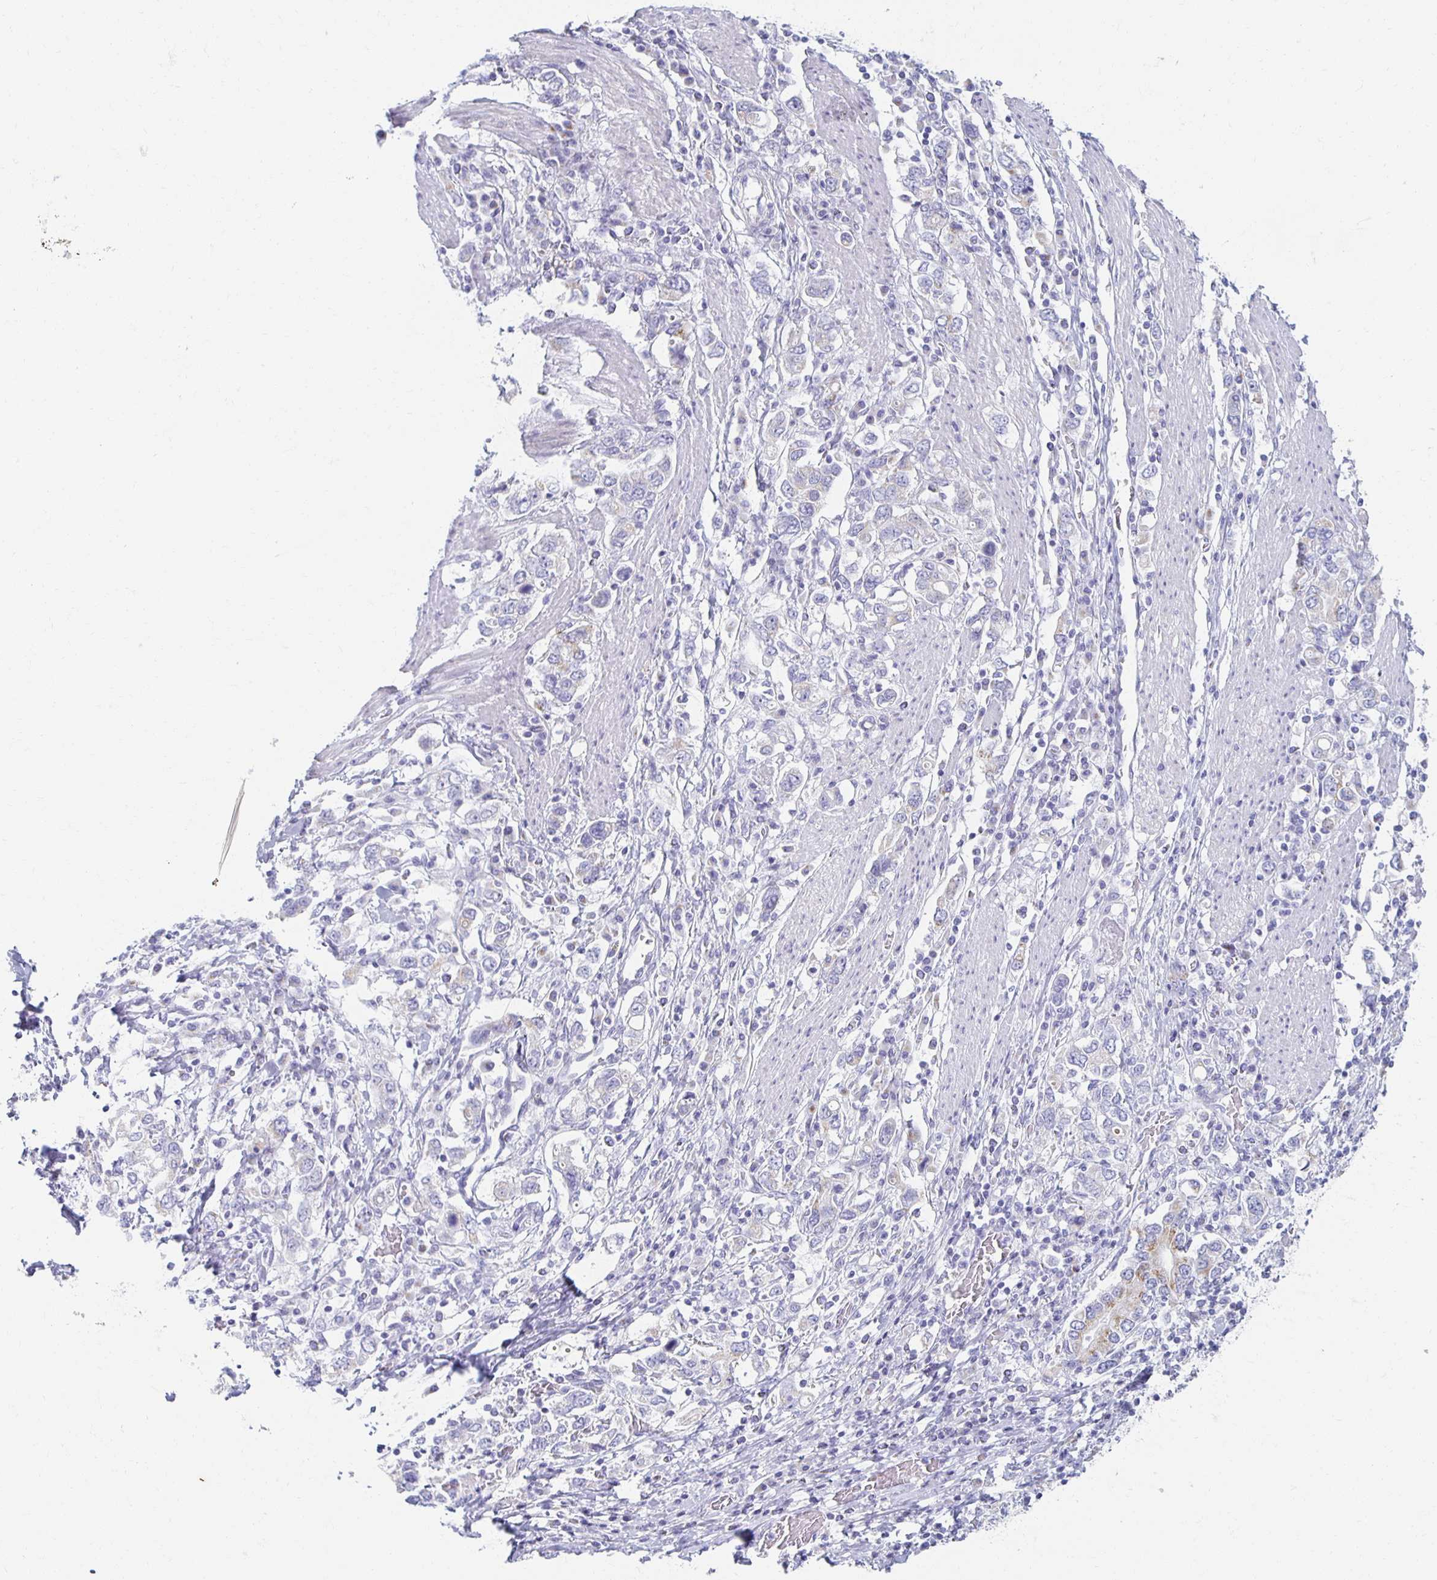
{"staining": {"intensity": "weak", "quantity": "<25%", "location": "cytoplasmic/membranous"}, "tissue": "stomach cancer", "cell_type": "Tumor cells", "image_type": "cancer", "snomed": [{"axis": "morphology", "description": "Adenocarcinoma, NOS"}, {"axis": "topography", "description": "Stomach, upper"}, {"axis": "topography", "description": "Stomach"}], "caption": "The micrograph reveals no significant expression in tumor cells of stomach adenocarcinoma.", "gene": "TEX44", "patient": {"sex": "male", "age": 62}}